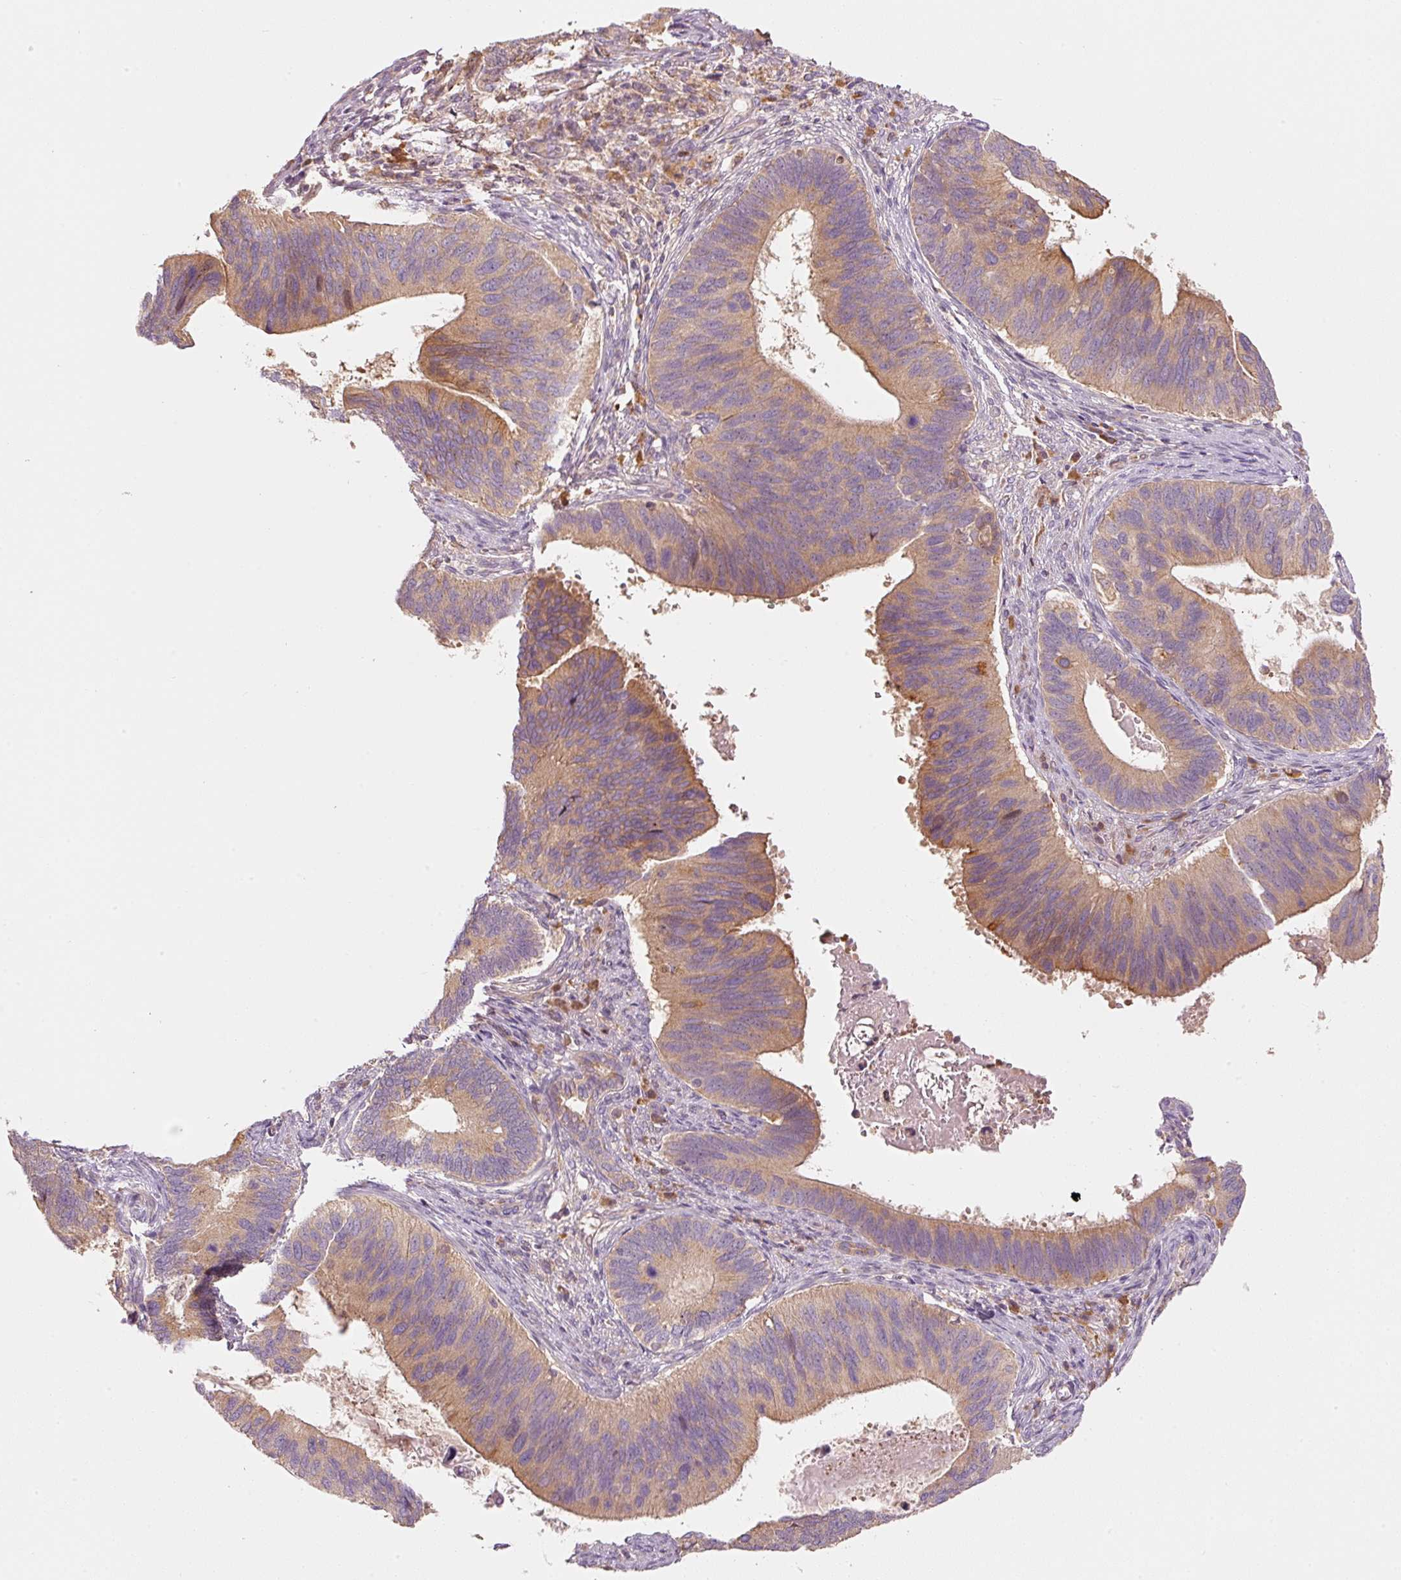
{"staining": {"intensity": "moderate", "quantity": "25%-75%", "location": "cytoplasmic/membranous"}, "tissue": "cervical cancer", "cell_type": "Tumor cells", "image_type": "cancer", "snomed": [{"axis": "morphology", "description": "Adenocarcinoma, NOS"}, {"axis": "topography", "description": "Cervix"}], "caption": "Protein staining reveals moderate cytoplasmic/membranous staining in approximately 25%-75% of tumor cells in cervical cancer.", "gene": "MAP10", "patient": {"sex": "female", "age": 42}}